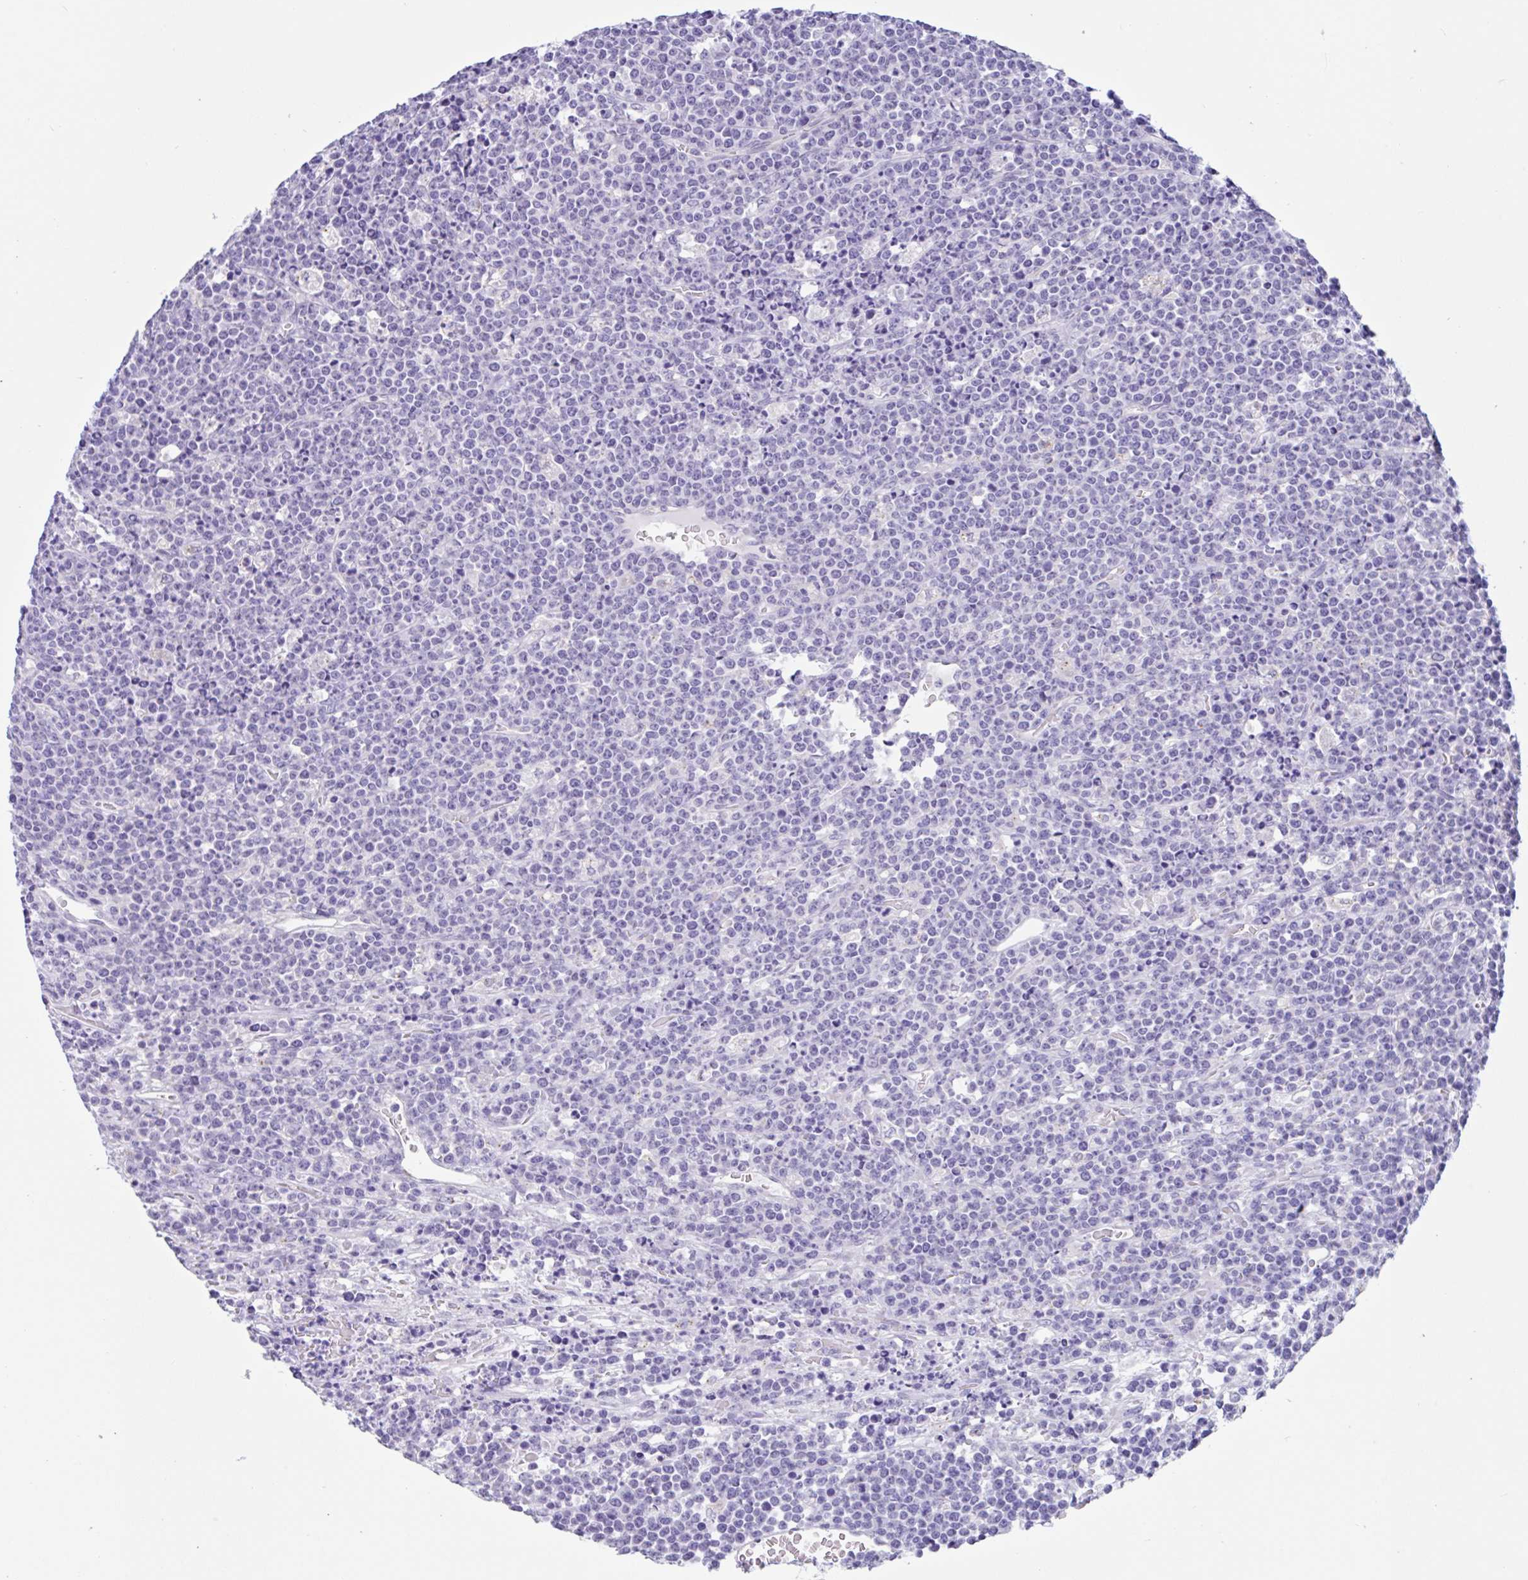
{"staining": {"intensity": "negative", "quantity": "none", "location": "none"}, "tissue": "lymphoma", "cell_type": "Tumor cells", "image_type": "cancer", "snomed": [{"axis": "morphology", "description": "Malignant lymphoma, non-Hodgkin's type, High grade"}, {"axis": "topography", "description": "Ovary"}], "caption": "Immunohistochemistry (IHC) of lymphoma shows no staining in tumor cells.", "gene": "OR6N2", "patient": {"sex": "female", "age": 56}}